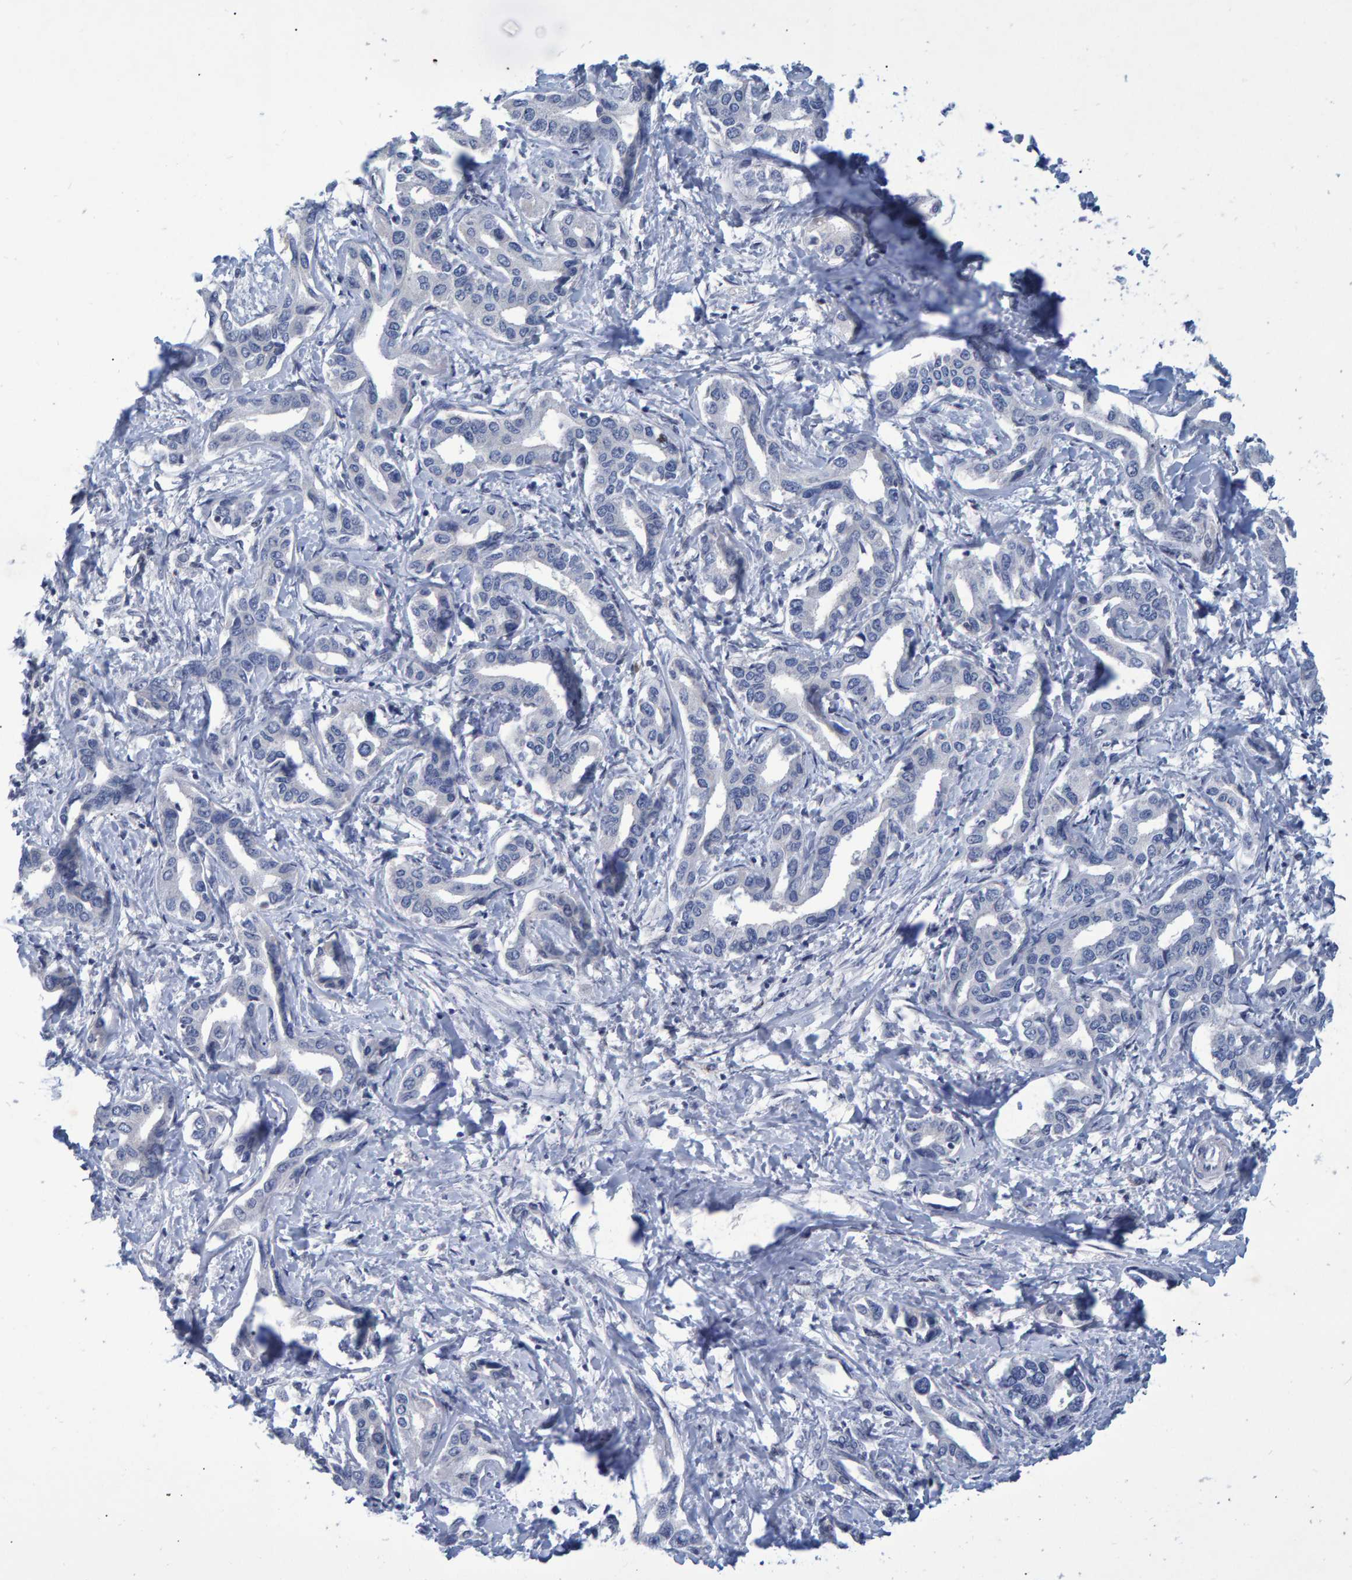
{"staining": {"intensity": "negative", "quantity": "none", "location": "none"}, "tissue": "liver cancer", "cell_type": "Tumor cells", "image_type": "cancer", "snomed": [{"axis": "morphology", "description": "Cholangiocarcinoma"}, {"axis": "topography", "description": "Liver"}], "caption": "Liver cholangiocarcinoma was stained to show a protein in brown. There is no significant positivity in tumor cells.", "gene": "QKI", "patient": {"sex": "male", "age": 59}}